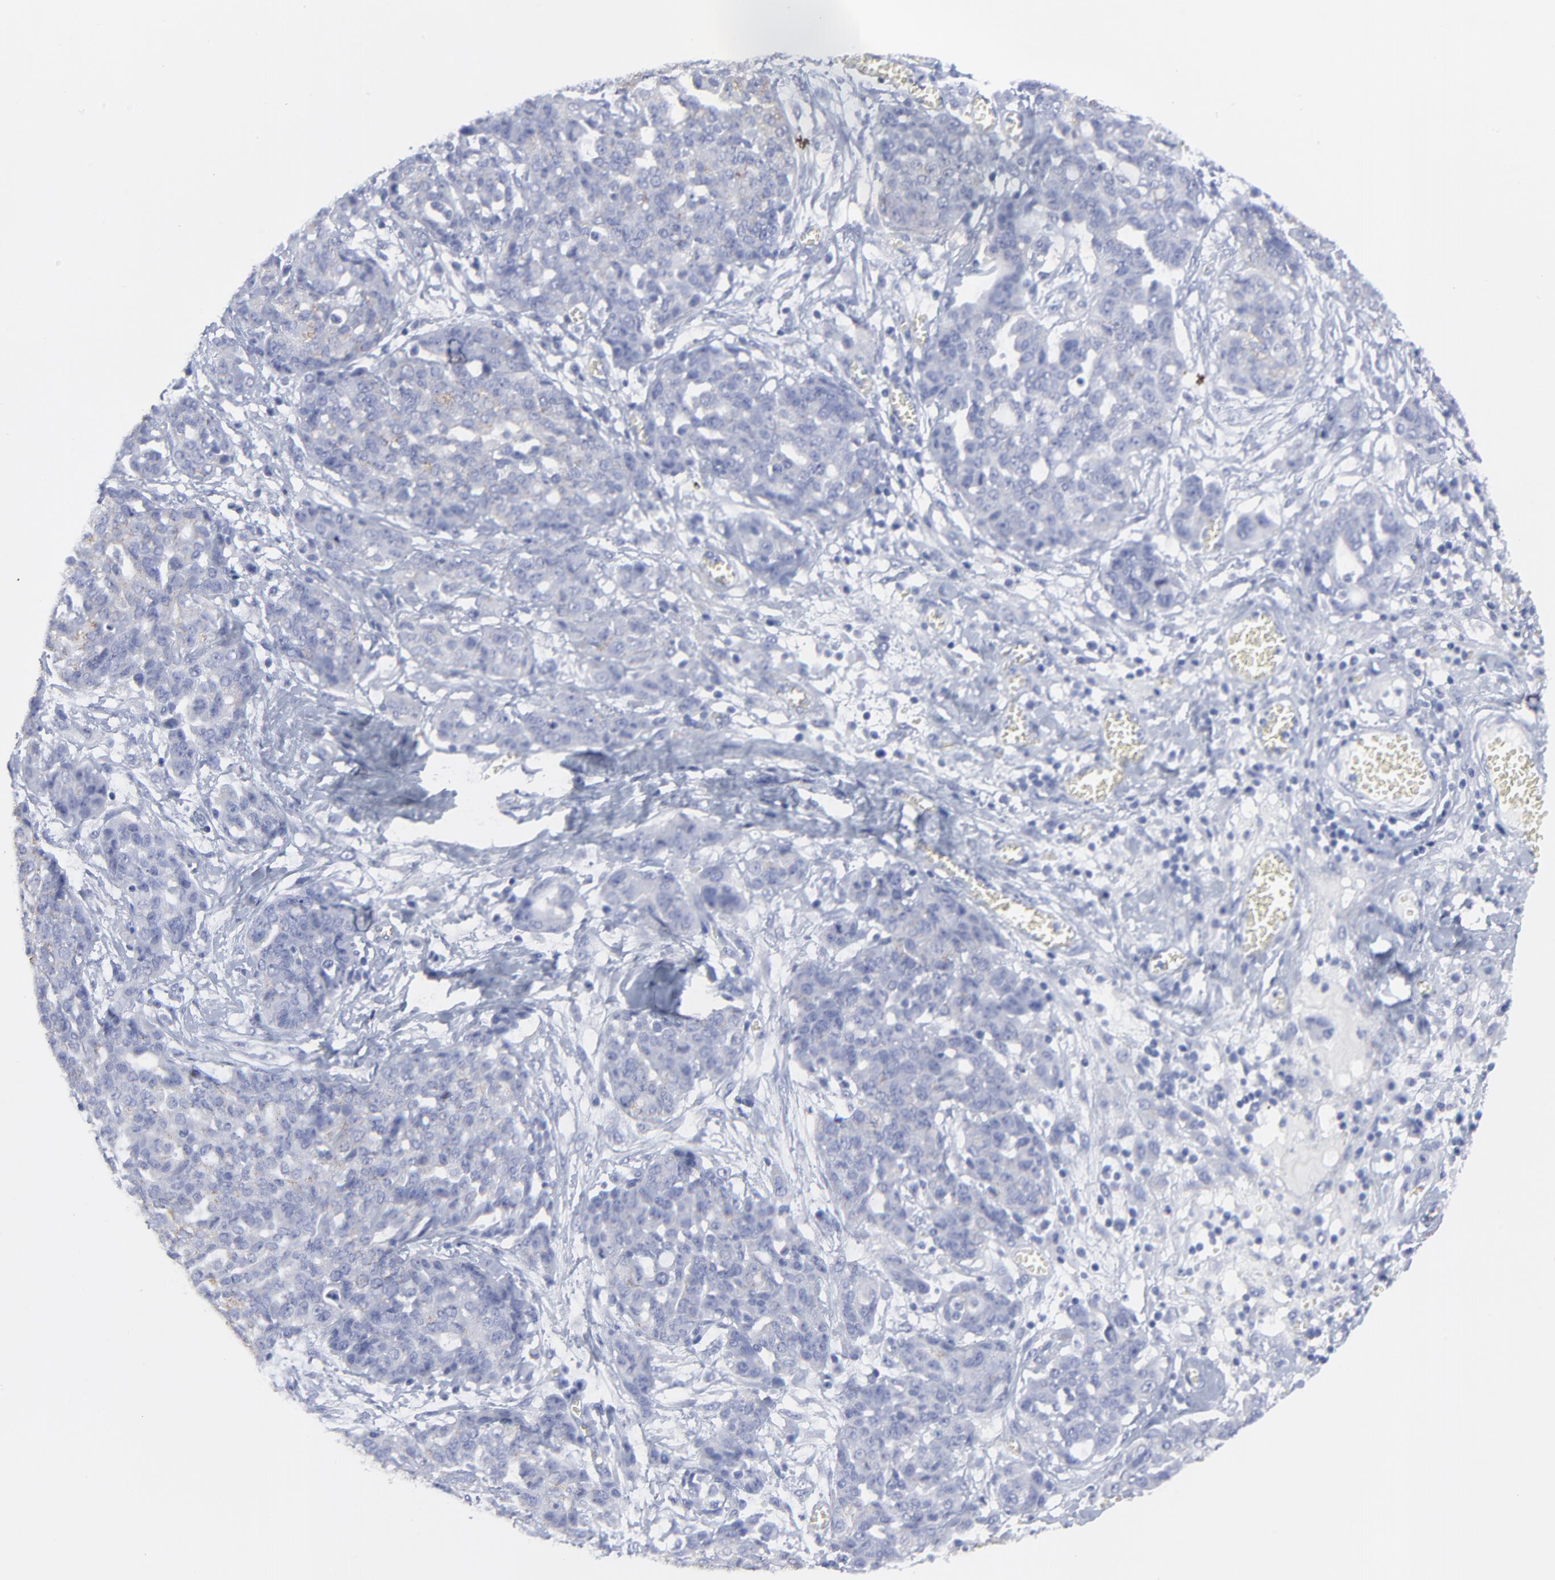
{"staining": {"intensity": "negative", "quantity": "none", "location": "none"}, "tissue": "ovarian cancer", "cell_type": "Tumor cells", "image_type": "cancer", "snomed": [{"axis": "morphology", "description": "Cystadenocarcinoma, serous, NOS"}, {"axis": "topography", "description": "Soft tissue"}, {"axis": "topography", "description": "Ovary"}], "caption": "Immunohistochemistry of serous cystadenocarcinoma (ovarian) displays no staining in tumor cells. (DAB (3,3'-diaminobenzidine) IHC, high magnification).", "gene": "CNTN3", "patient": {"sex": "female", "age": 57}}